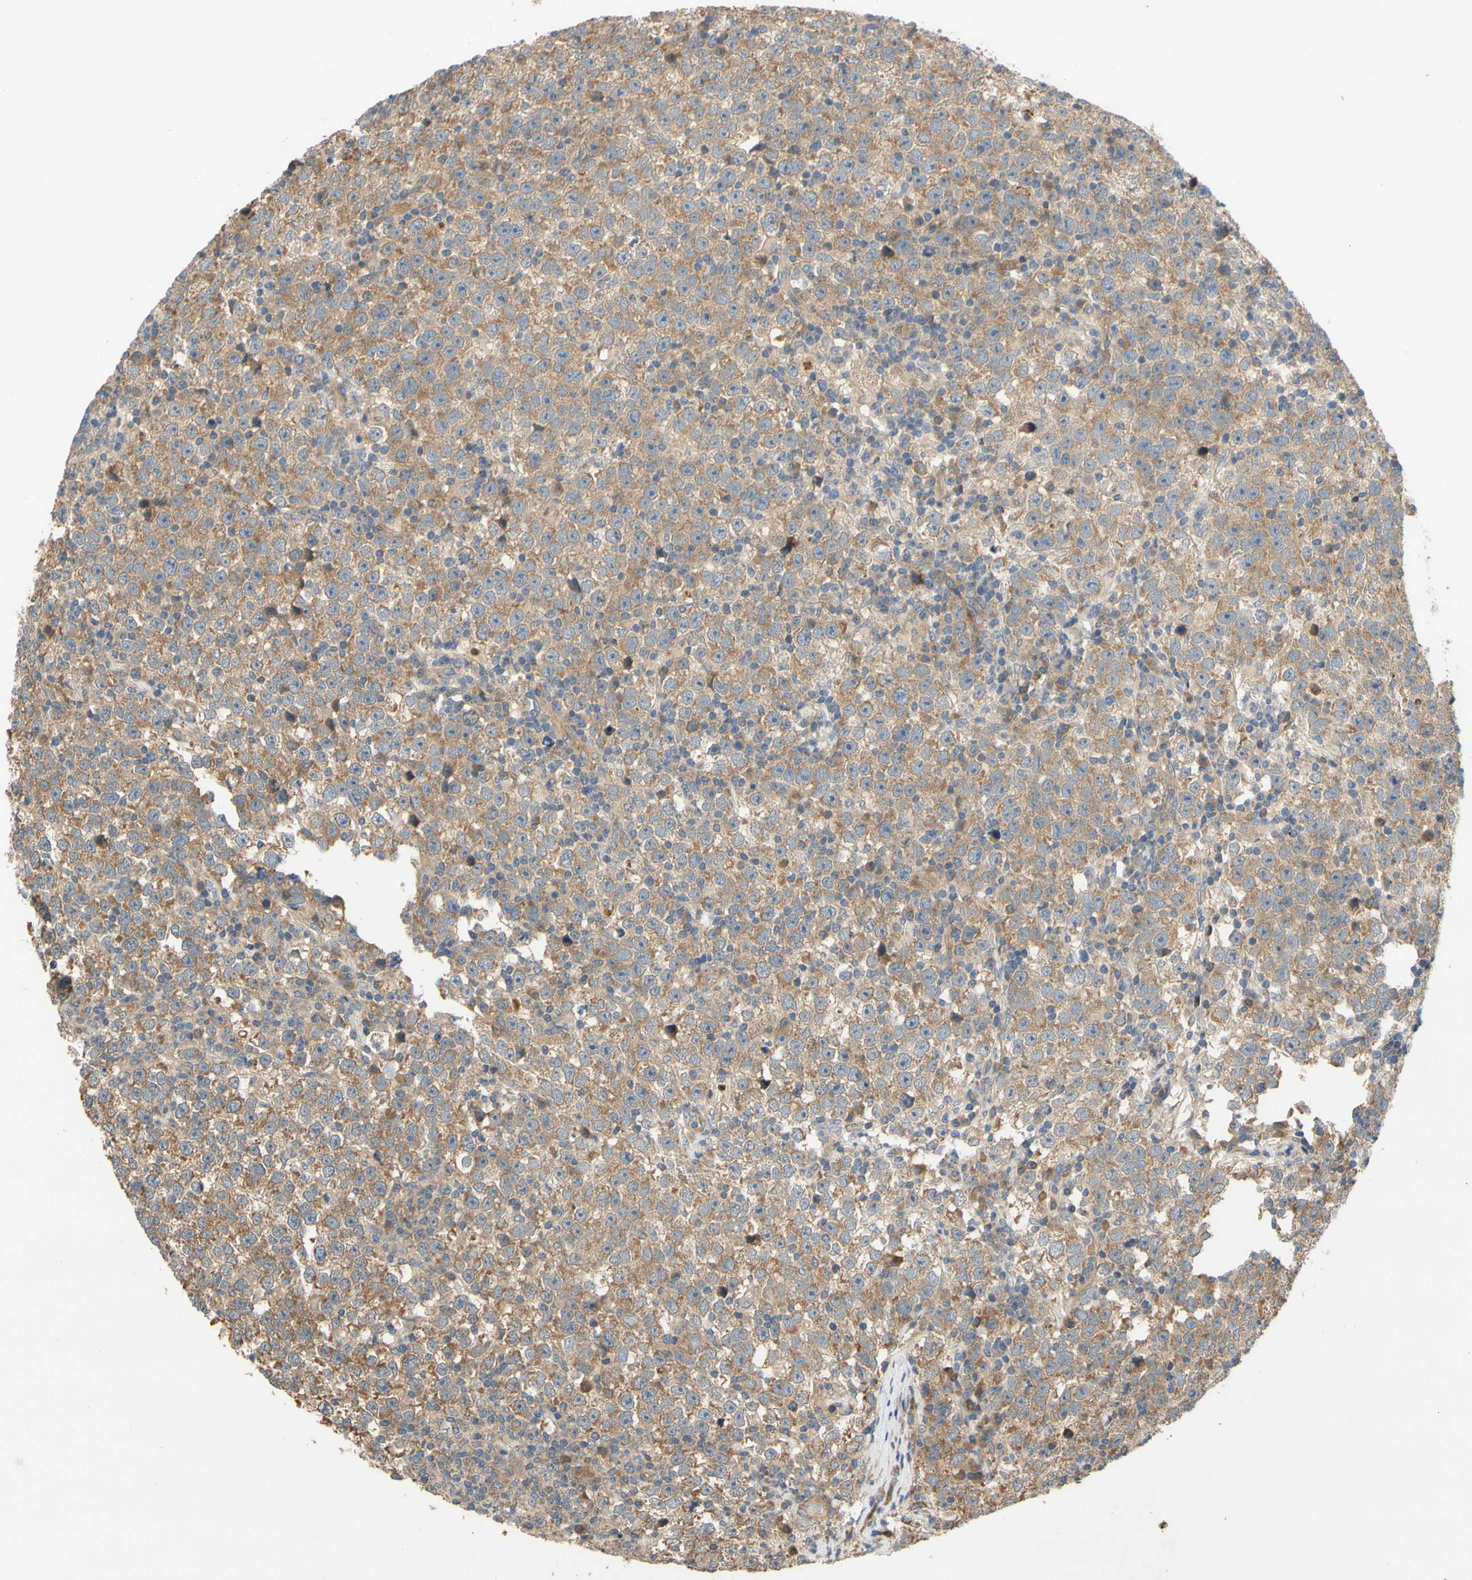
{"staining": {"intensity": "moderate", "quantity": ">75%", "location": "cytoplasmic/membranous"}, "tissue": "testis cancer", "cell_type": "Tumor cells", "image_type": "cancer", "snomed": [{"axis": "morphology", "description": "Seminoma, NOS"}, {"axis": "topography", "description": "Testis"}], "caption": "Testis cancer tissue demonstrates moderate cytoplasmic/membranous expression in about >75% of tumor cells, visualized by immunohistochemistry.", "gene": "MBTPS2", "patient": {"sex": "male", "age": 43}}